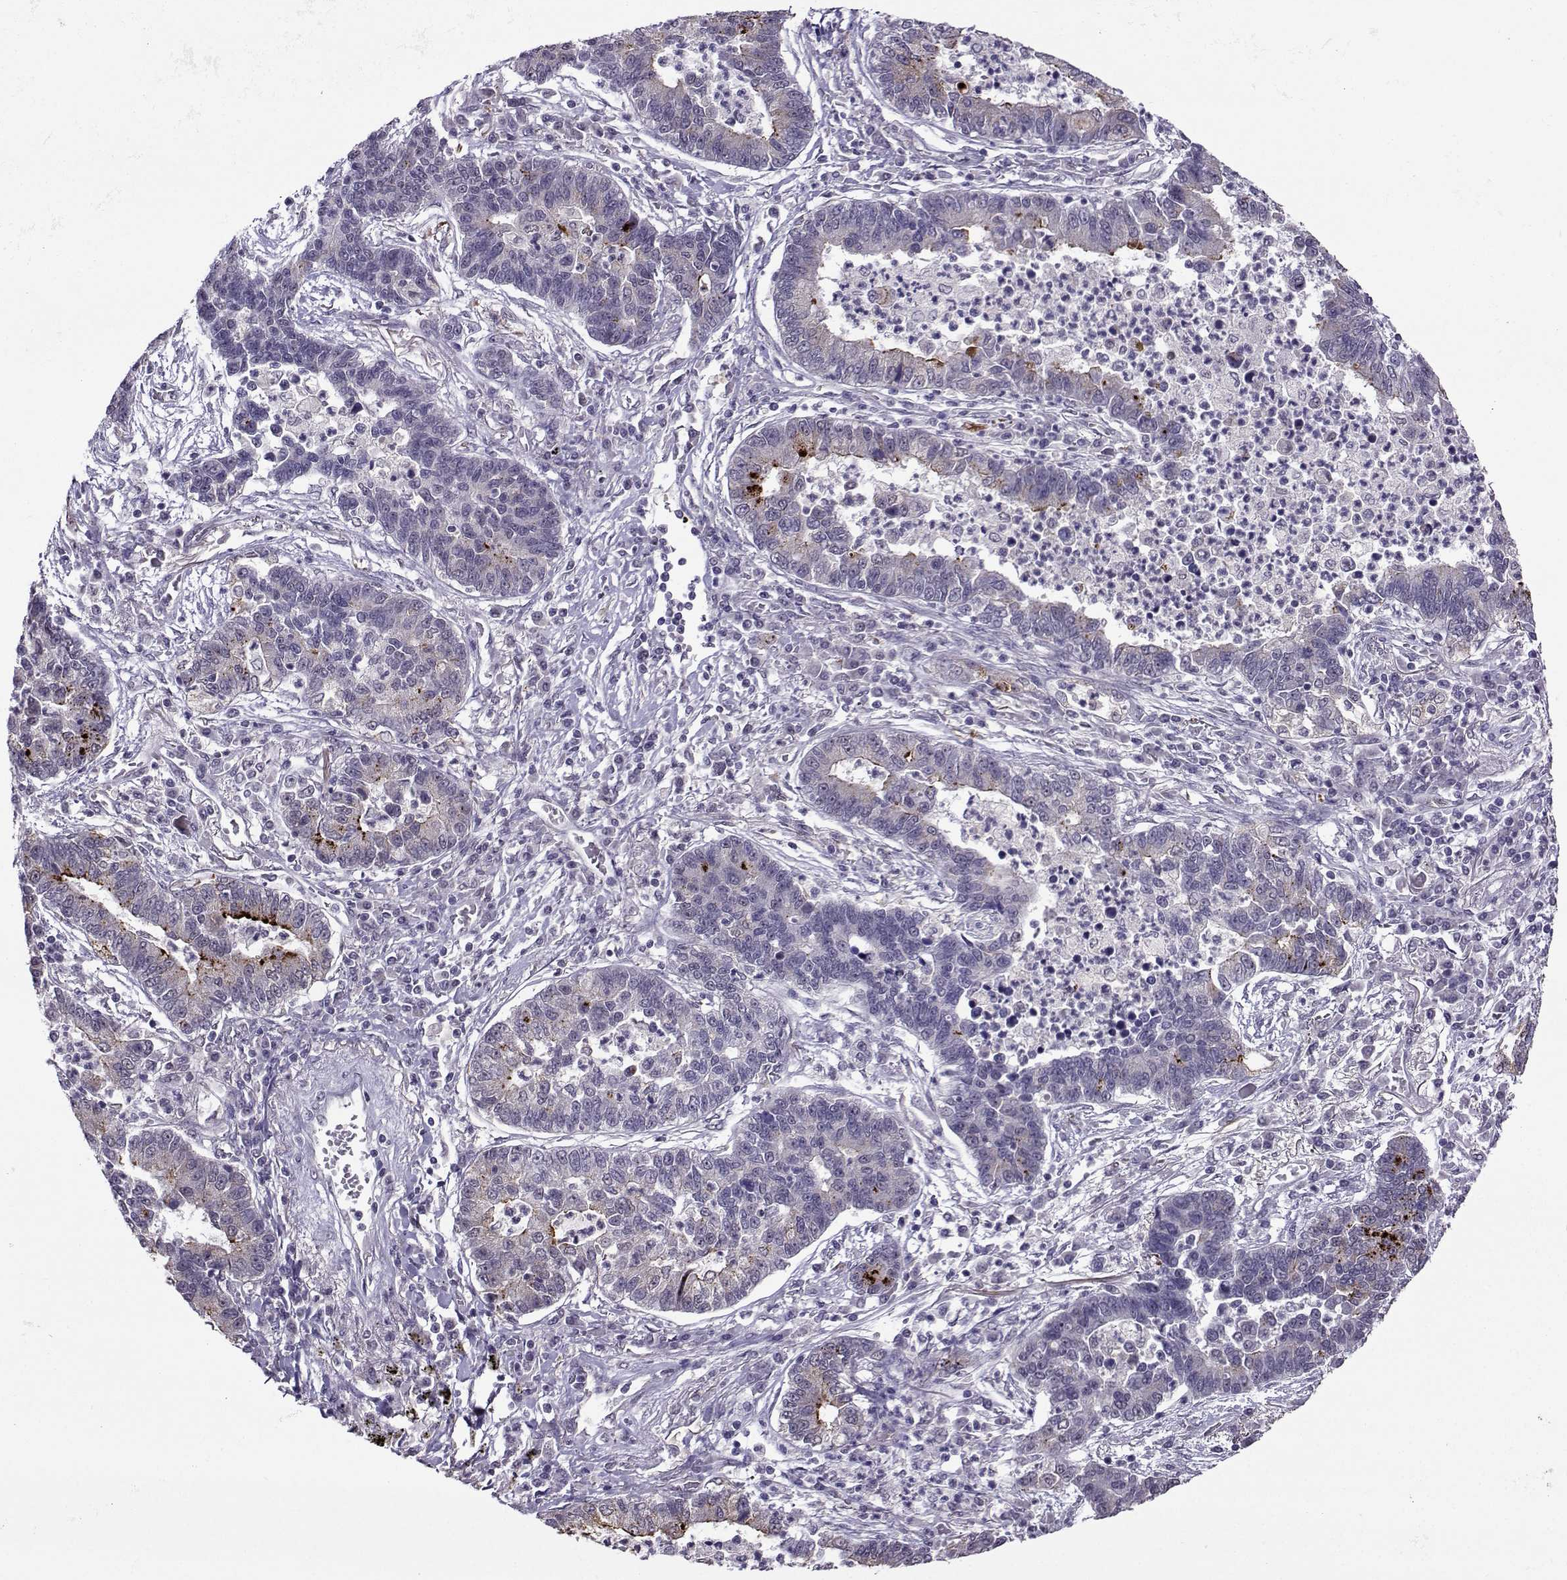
{"staining": {"intensity": "negative", "quantity": "none", "location": "none"}, "tissue": "lung cancer", "cell_type": "Tumor cells", "image_type": "cancer", "snomed": [{"axis": "morphology", "description": "Adenocarcinoma, NOS"}, {"axis": "topography", "description": "Lung"}], "caption": "Lung cancer (adenocarcinoma) stained for a protein using immunohistochemistry (IHC) displays no positivity tumor cells.", "gene": "DDX20", "patient": {"sex": "female", "age": 57}}